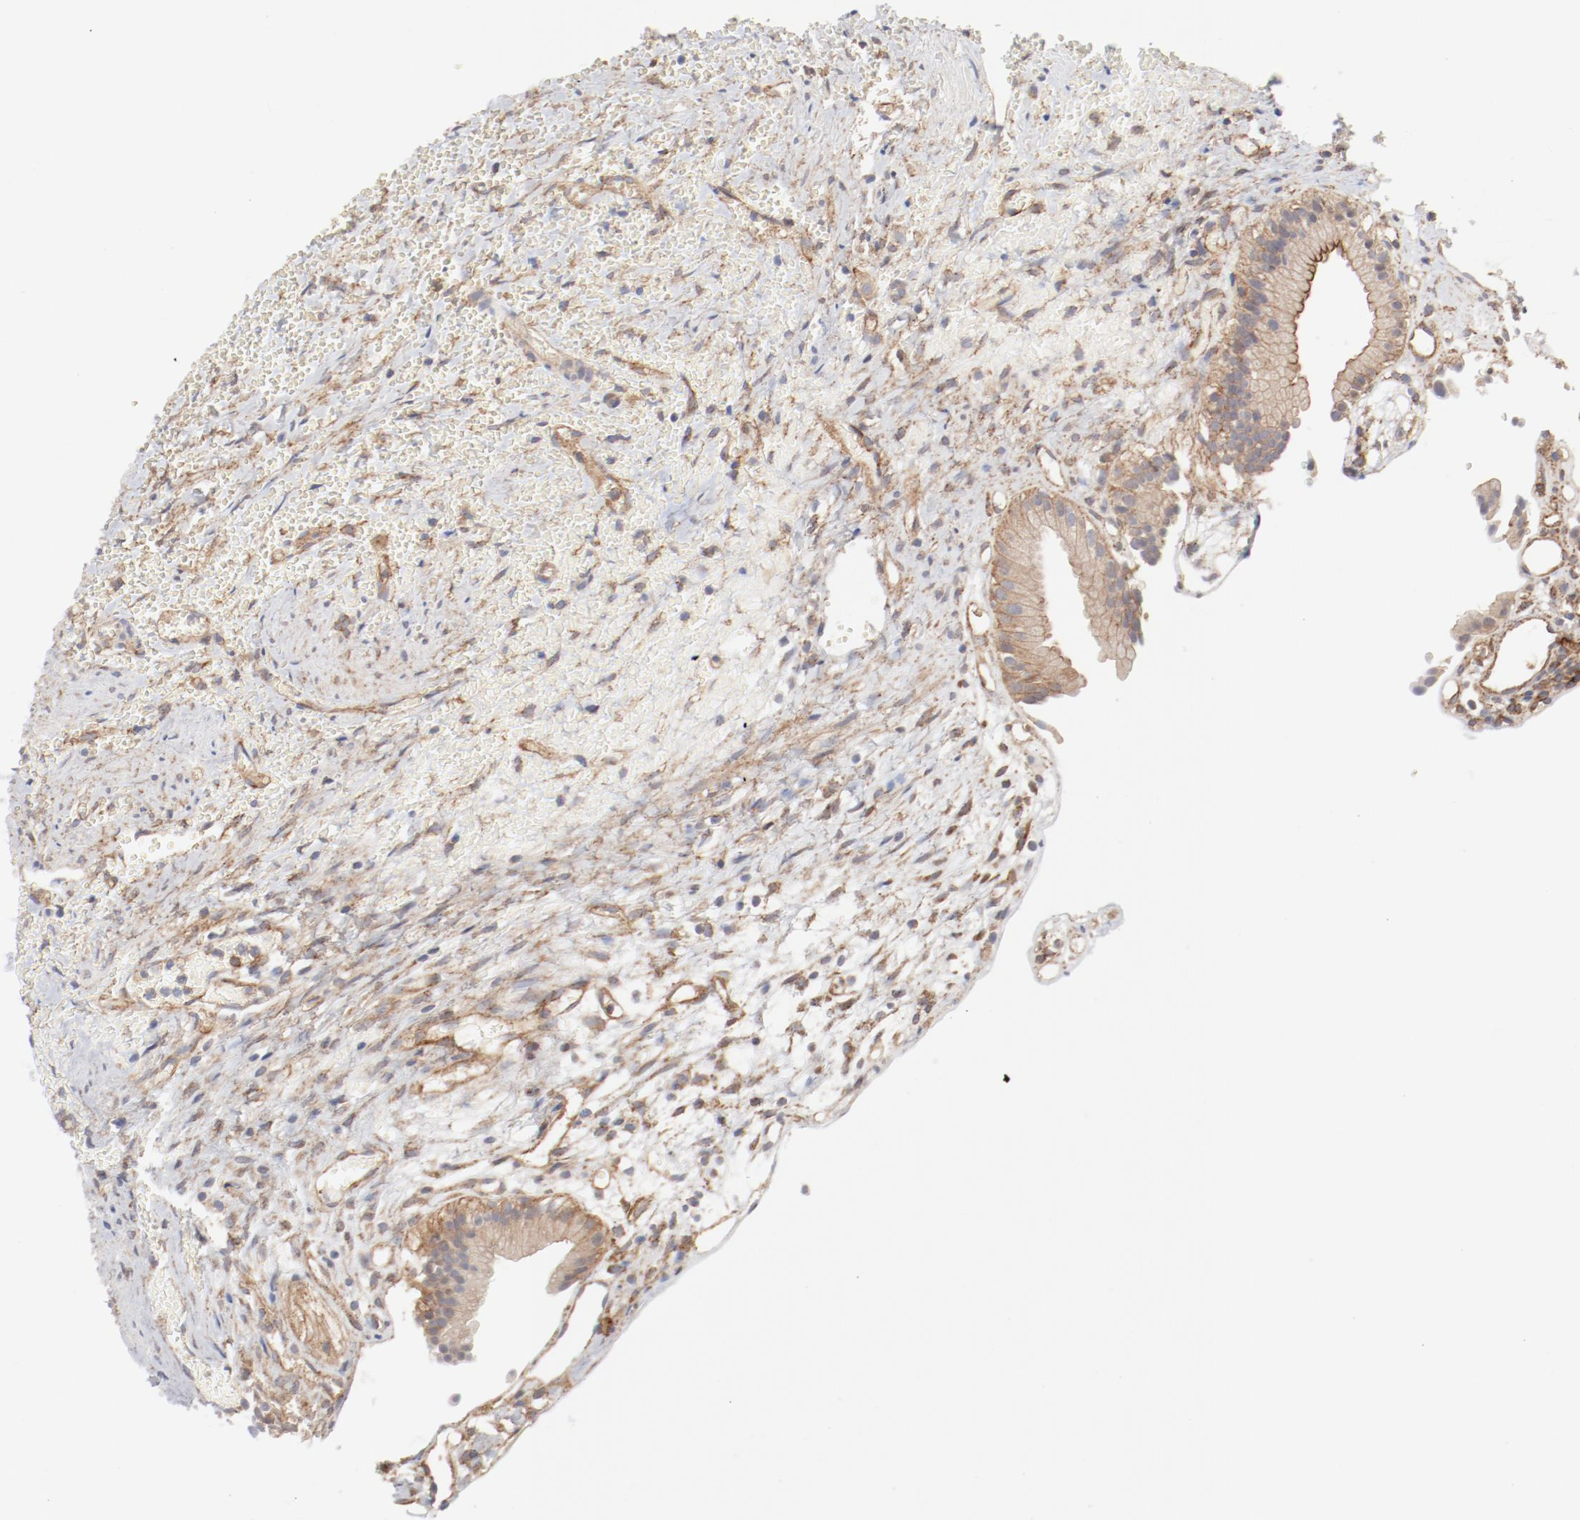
{"staining": {"intensity": "moderate", "quantity": ">75%", "location": "cytoplasmic/membranous"}, "tissue": "gallbladder", "cell_type": "Glandular cells", "image_type": "normal", "snomed": [{"axis": "morphology", "description": "Normal tissue, NOS"}, {"axis": "topography", "description": "Gallbladder"}], "caption": "DAB immunohistochemical staining of normal human gallbladder shows moderate cytoplasmic/membranous protein positivity in about >75% of glandular cells.", "gene": "AP2A1", "patient": {"sex": "male", "age": 65}}